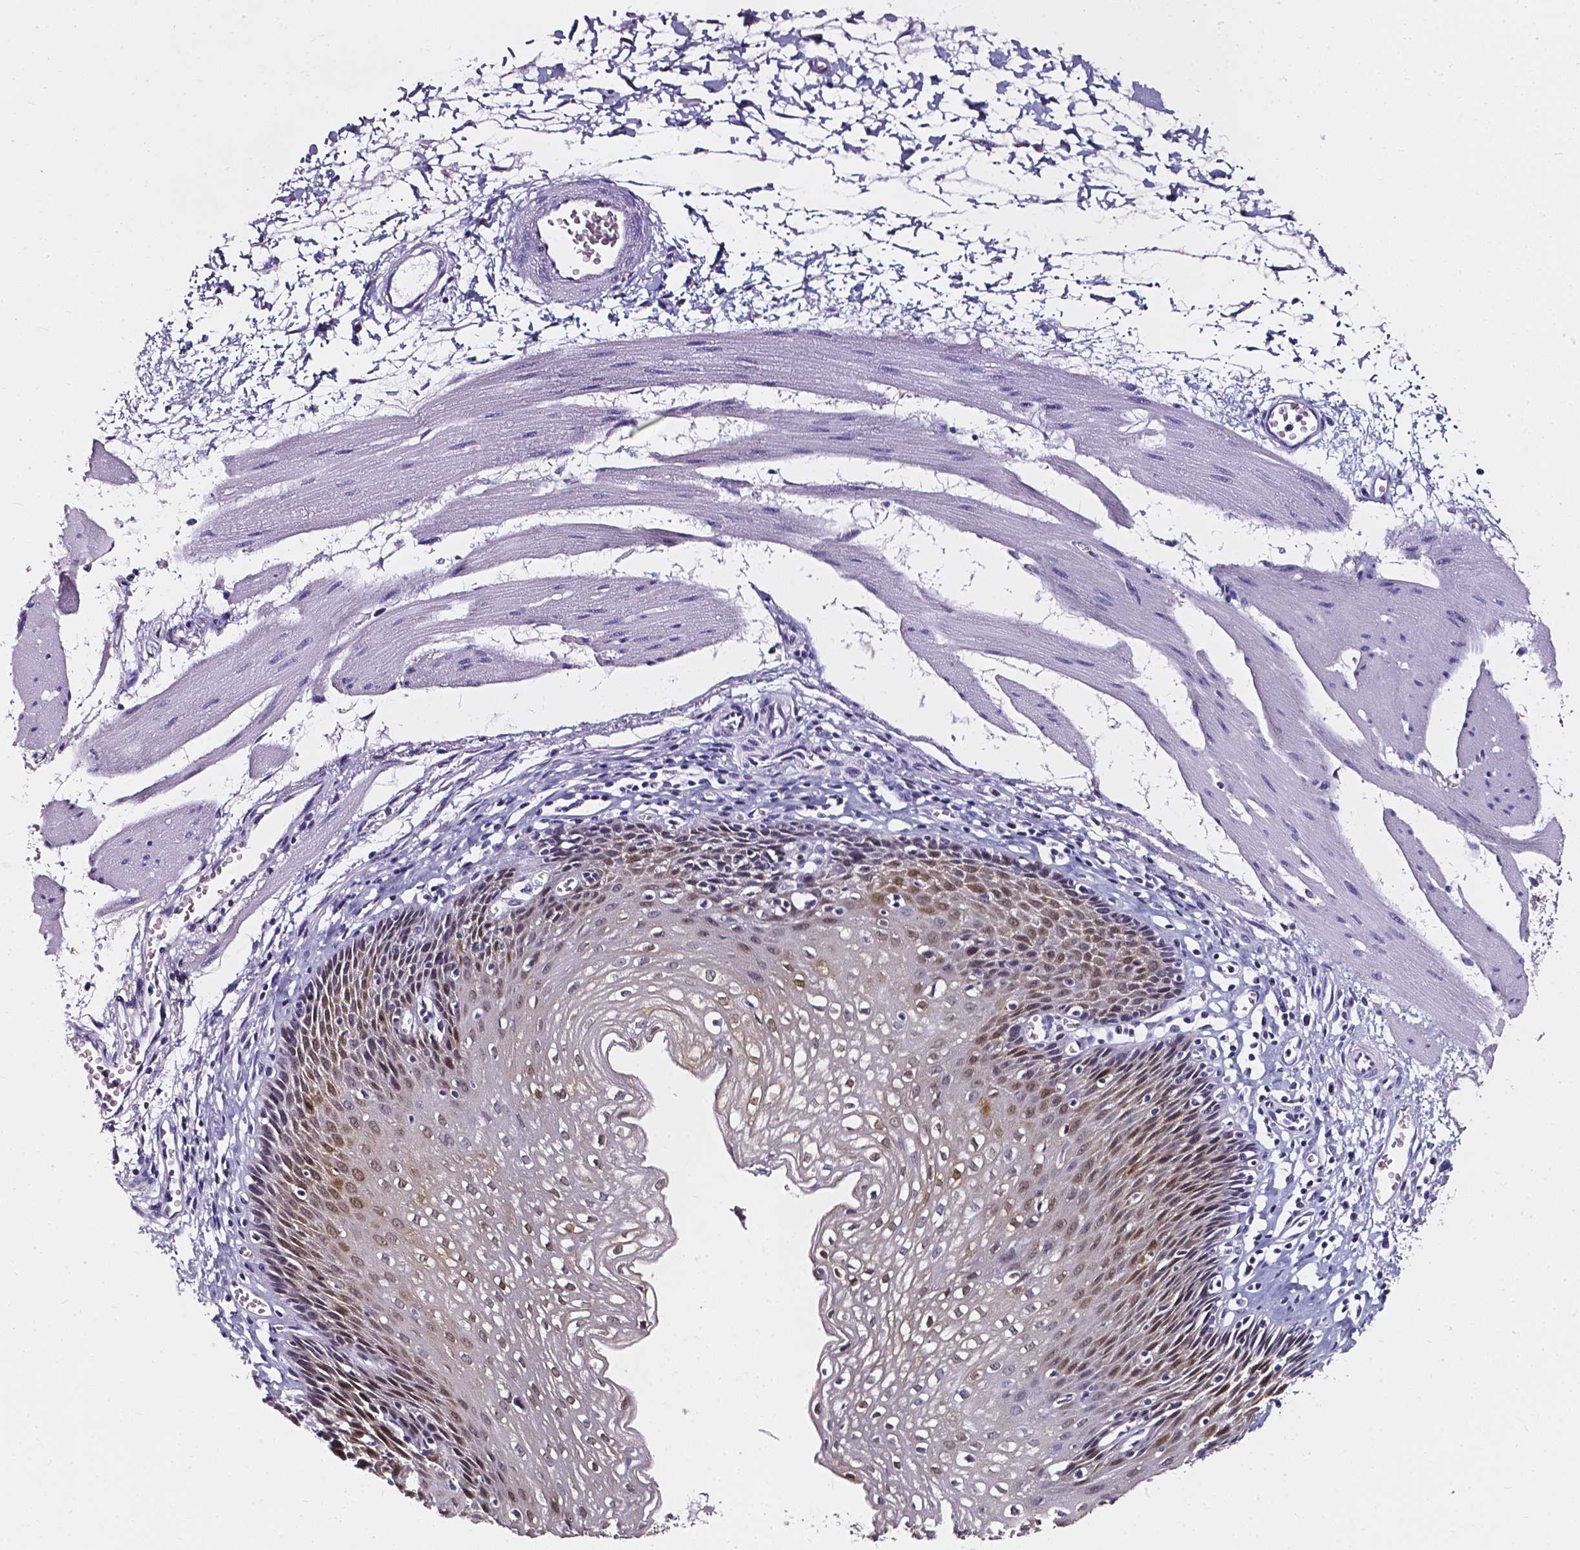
{"staining": {"intensity": "moderate", "quantity": "25%-75%", "location": "cytoplasmic/membranous,nuclear"}, "tissue": "esophagus", "cell_type": "Squamous epithelial cells", "image_type": "normal", "snomed": [{"axis": "morphology", "description": "Normal tissue, NOS"}, {"axis": "topography", "description": "Esophagus"}], "caption": "DAB (3,3'-diaminobenzidine) immunohistochemical staining of benign esophagus reveals moderate cytoplasmic/membranous,nuclear protein expression in about 25%-75% of squamous epithelial cells.", "gene": "AKR1B10", "patient": {"sex": "female", "age": 64}}